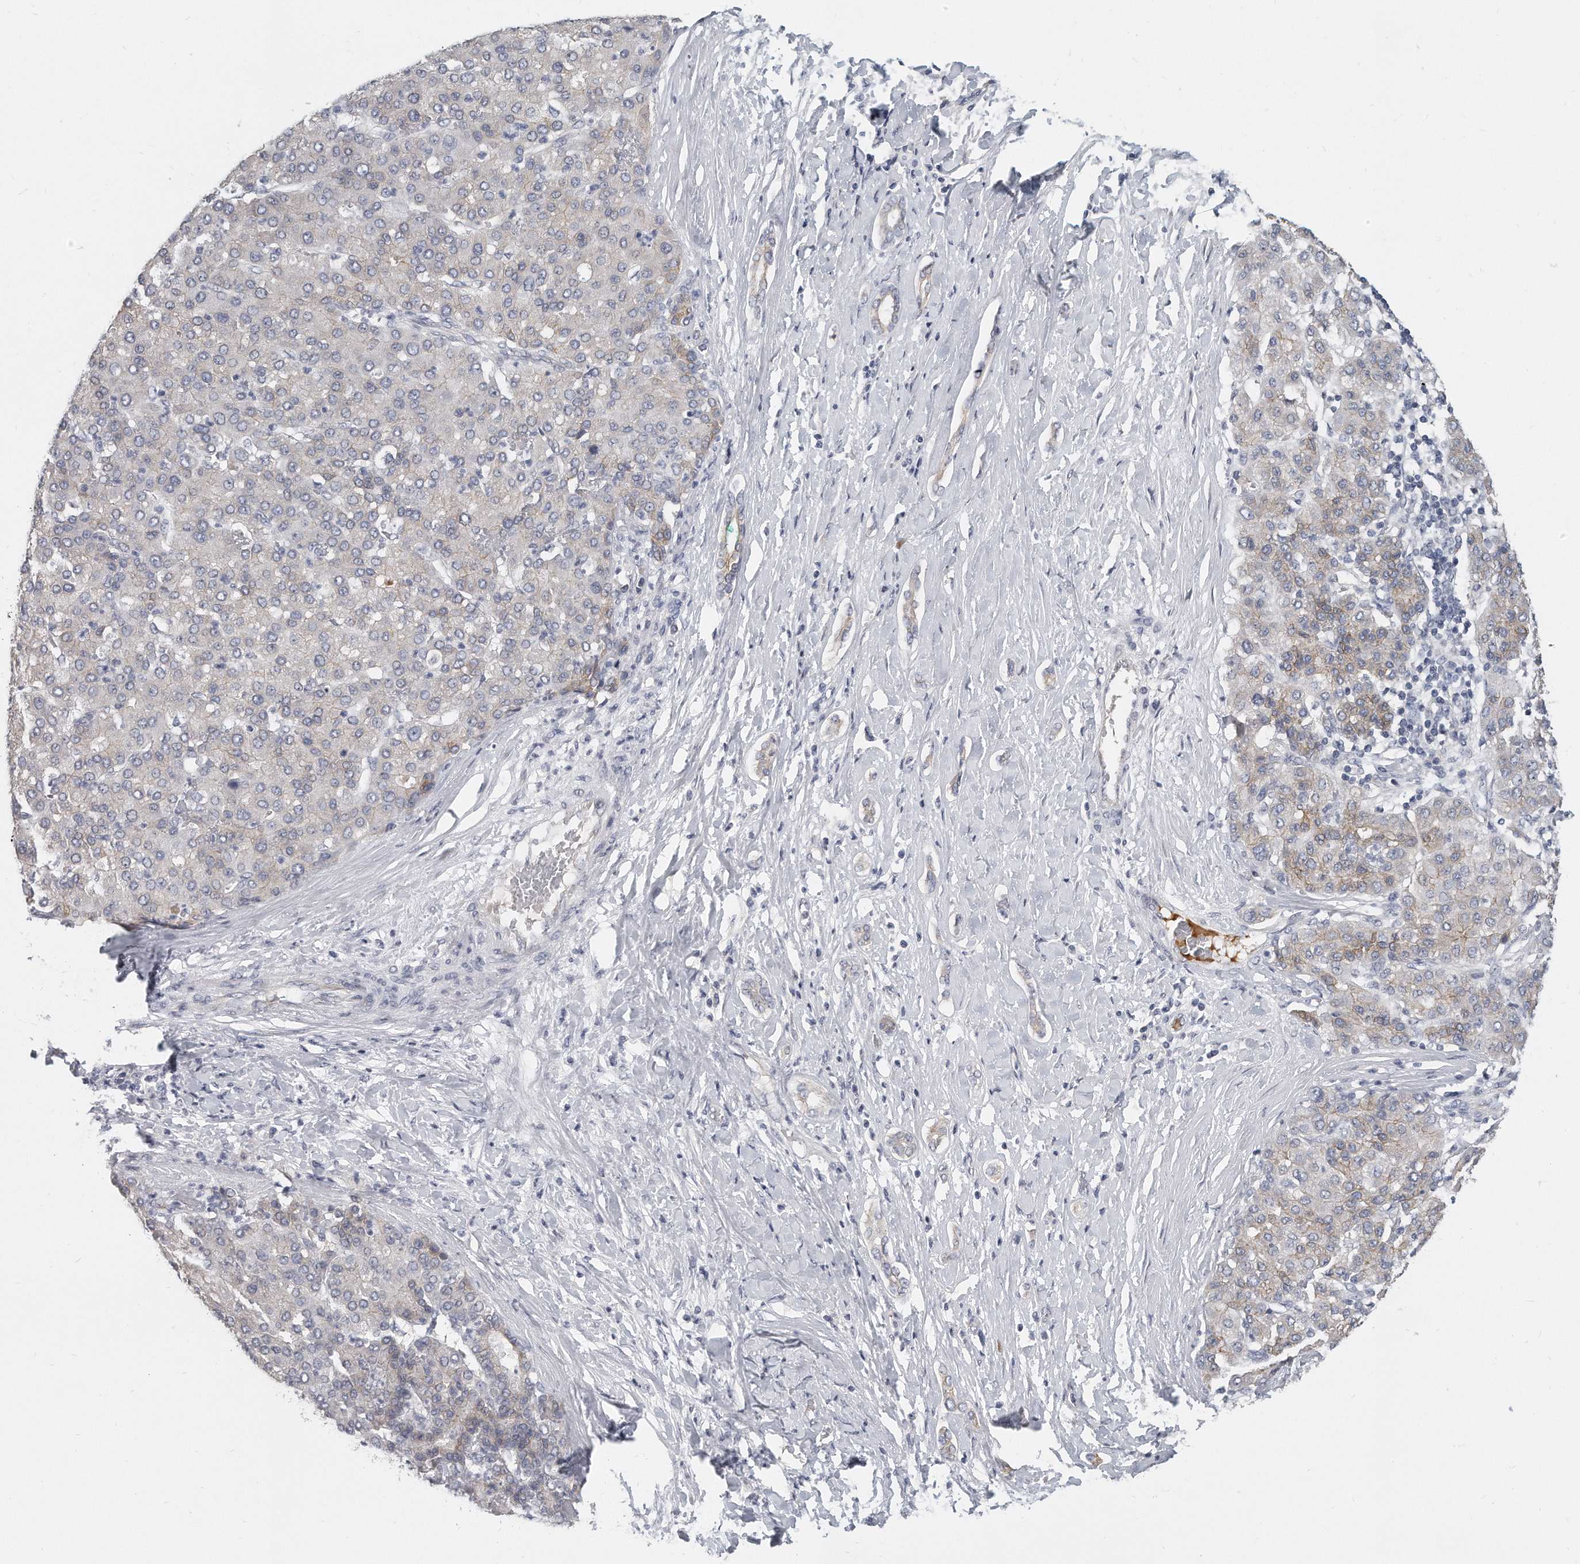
{"staining": {"intensity": "weak", "quantity": "<25%", "location": "cytoplasmic/membranous"}, "tissue": "liver cancer", "cell_type": "Tumor cells", "image_type": "cancer", "snomed": [{"axis": "morphology", "description": "Carcinoma, Hepatocellular, NOS"}, {"axis": "topography", "description": "Liver"}], "caption": "This micrograph is of liver cancer stained with immunohistochemistry to label a protein in brown with the nuclei are counter-stained blue. There is no expression in tumor cells.", "gene": "PLEKHA6", "patient": {"sex": "male", "age": 65}}